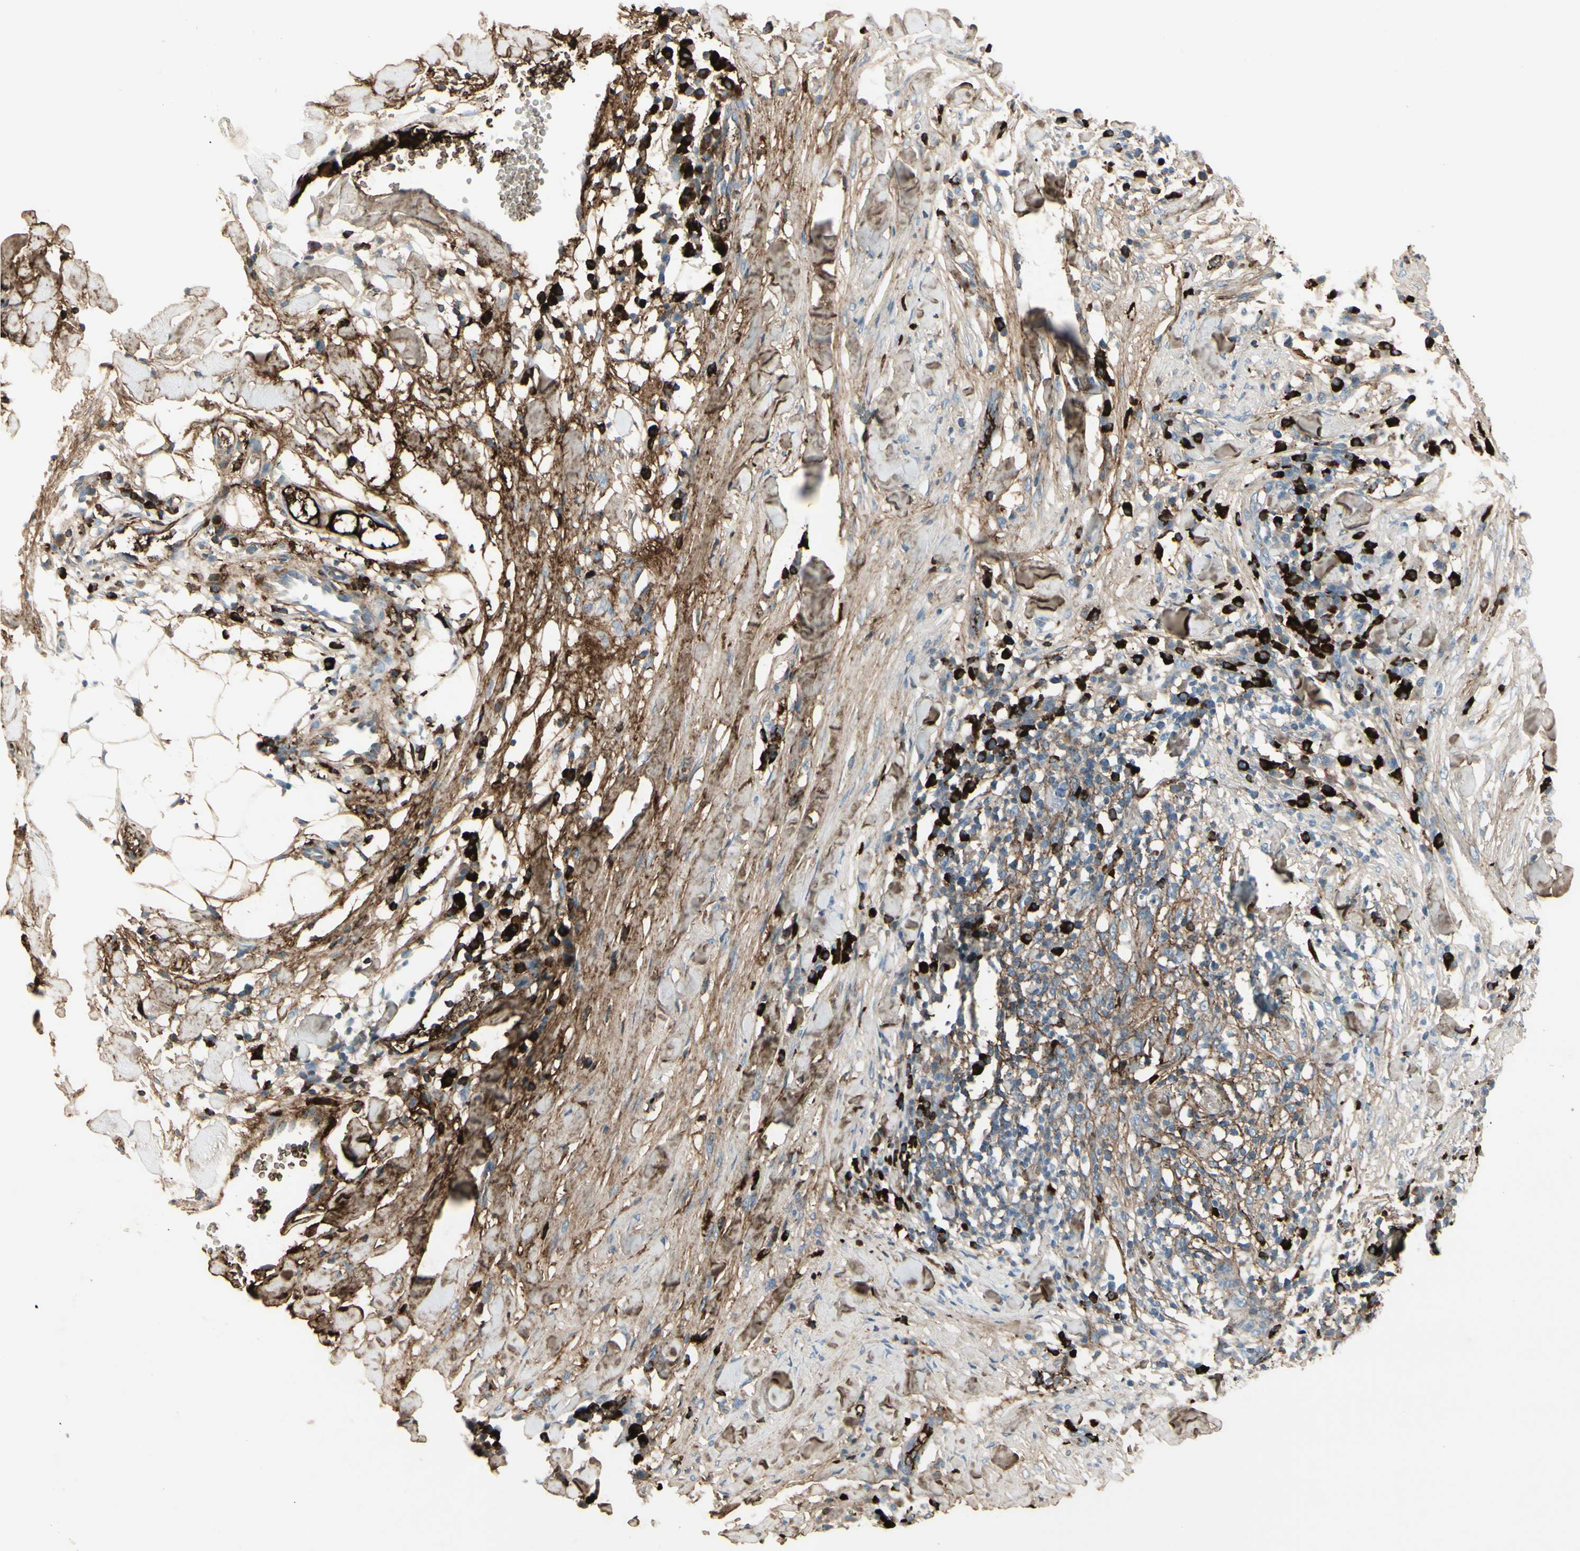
{"staining": {"intensity": "weak", "quantity": ">75%", "location": "cytoplasmic/membranous"}, "tissue": "skin cancer", "cell_type": "Tumor cells", "image_type": "cancer", "snomed": [{"axis": "morphology", "description": "Squamous cell carcinoma, NOS"}, {"axis": "topography", "description": "Skin"}], "caption": "Human skin squamous cell carcinoma stained with a brown dye demonstrates weak cytoplasmic/membranous positive expression in approximately >75% of tumor cells.", "gene": "IGHG1", "patient": {"sex": "male", "age": 24}}